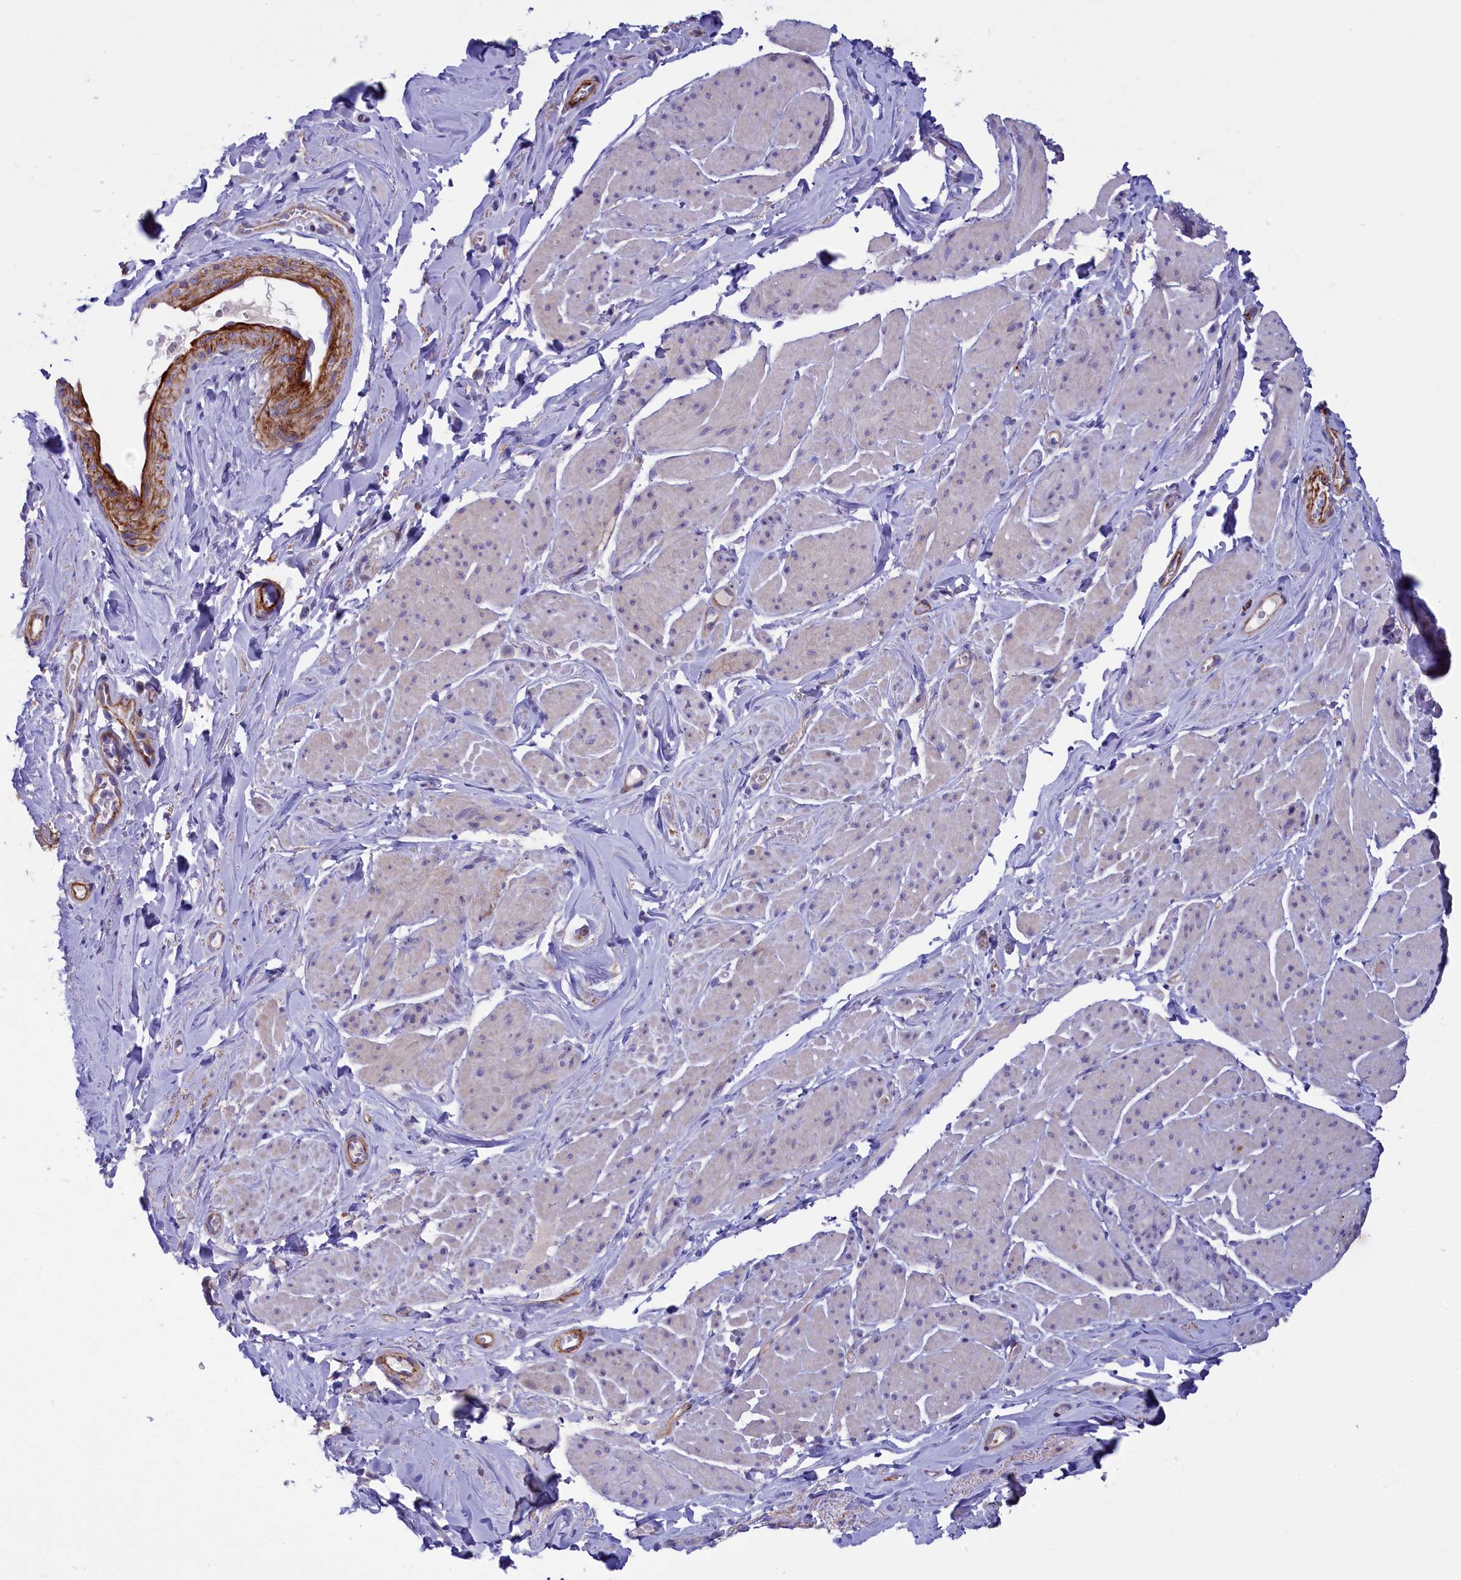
{"staining": {"intensity": "weak", "quantity": "<25%", "location": "cytoplasmic/membranous"}, "tissue": "smooth muscle", "cell_type": "Smooth muscle cells", "image_type": "normal", "snomed": [{"axis": "morphology", "description": "Normal tissue, NOS"}, {"axis": "topography", "description": "Smooth muscle"}, {"axis": "topography", "description": "Peripheral nerve tissue"}], "caption": "DAB immunohistochemical staining of unremarkable smooth muscle shows no significant staining in smooth muscle cells. (DAB immunohistochemistry (IHC) visualized using brightfield microscopy, high magnification).", "gene": "LOXL1", "patient": {"sex": "male", "age": 69}}